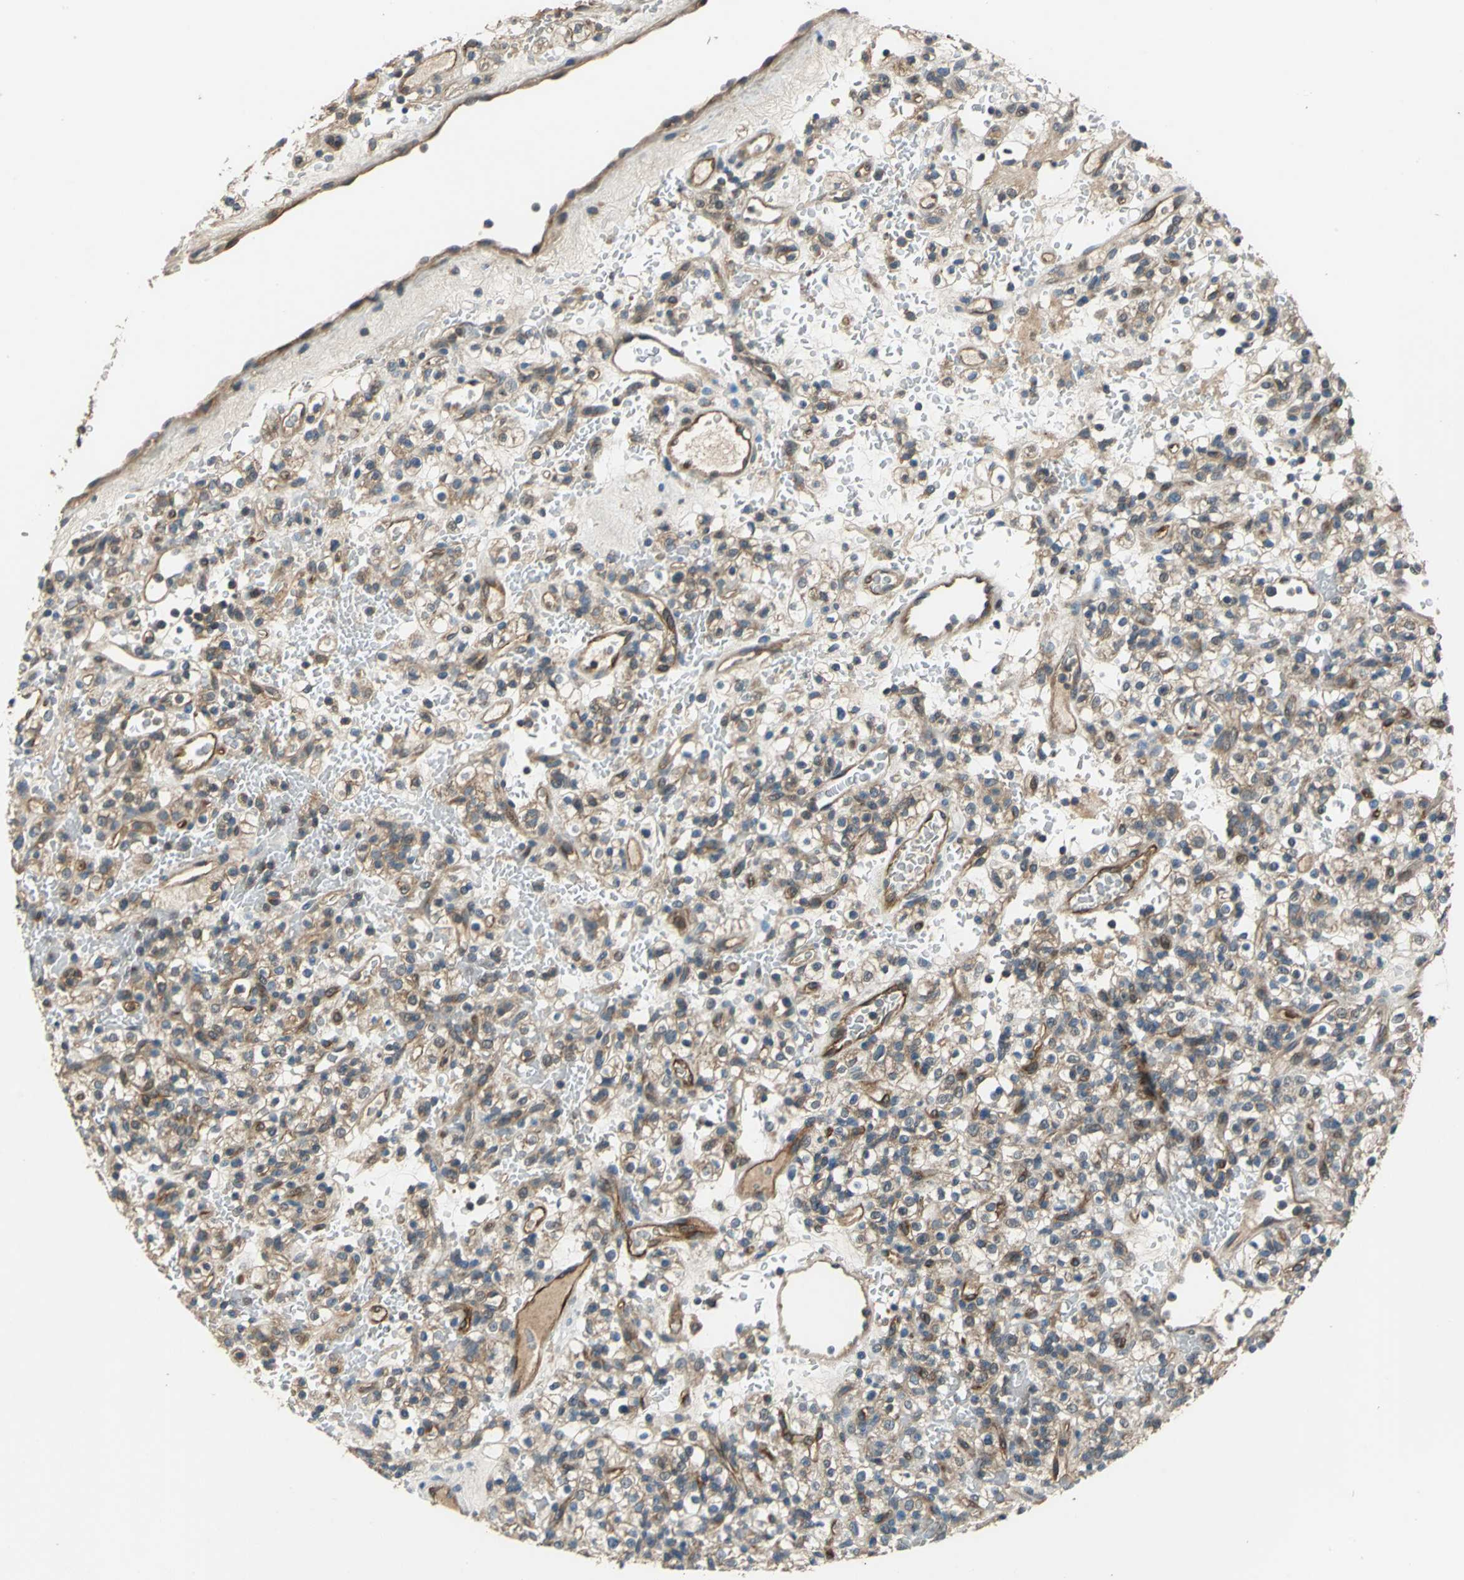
{"staining": {"intensity": "moderate", "quantity": ">75%", "location": "cytoplasmic/membranous"}, "tissue": "renal cancer", "cell_type": "Tumor cells", "image_type": "cancer", "snomed": [{"axis": "morphology", "description": "Normal tissue, NOS"}, {"axis": "morphology", "description": "Adenocarcinoma, NOS"}, {"axis": "topography", "description": "Kidney"}], "caption": "High-power microscopy captured an immunohistochemistry image of renal cancer (adenocarcinoma), revealing moderate cytoplasmic/membranous positivity in about >75% of tumor cells. (IHC, brightfield microscopy, high magnification).", "gene": "EMCN", "patient": {"sex": "female", "age": 72}}